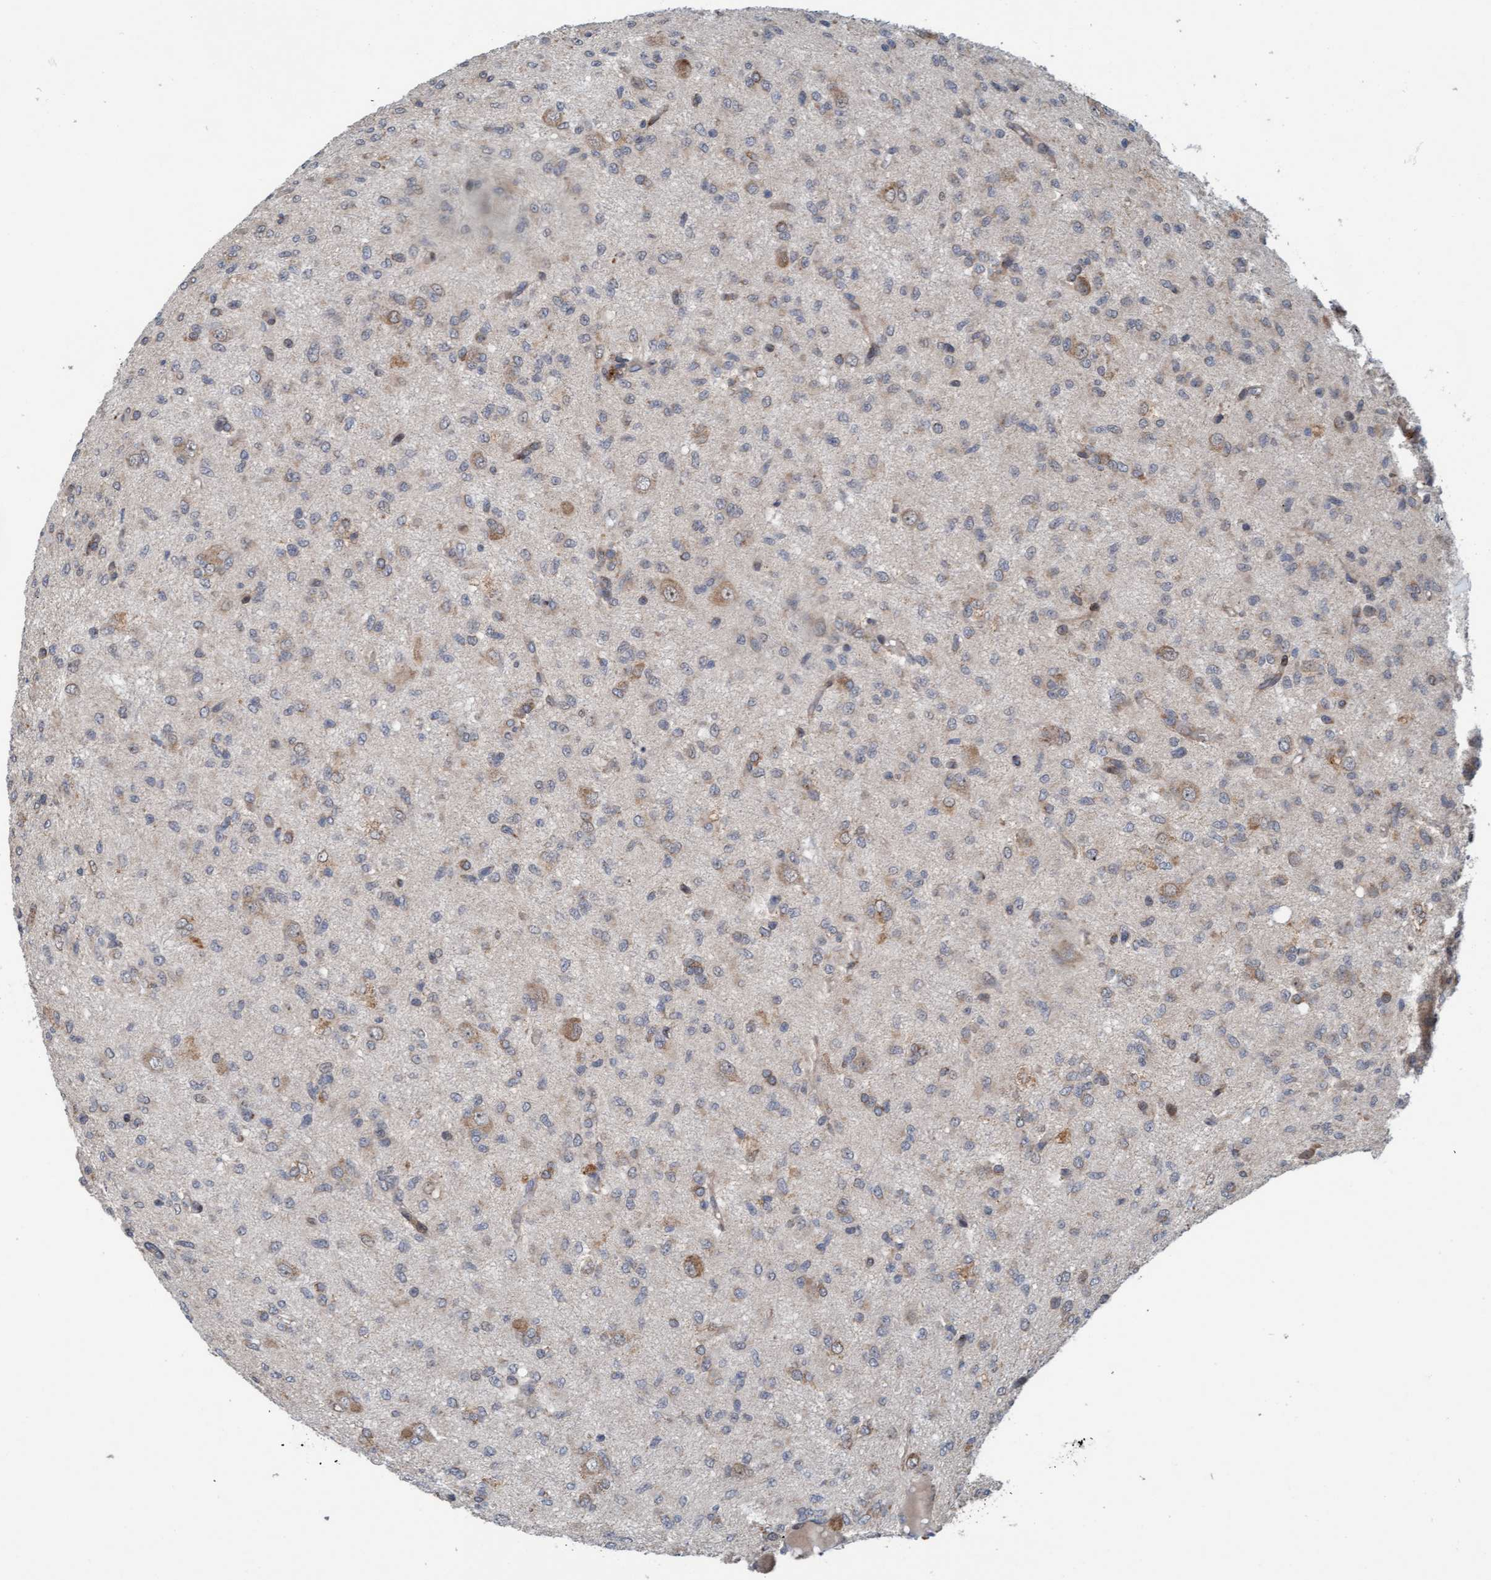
{"staining": {"intensity": "weak", "quantity": "<25%", "location": "cytoplasmic/membranous"}, "tissue": "glioma", "cell_type": "Tumor cells", "image_type": "cancer", "snomed": [{"axis": "morphology", "description": "Glioma, malignant, High grade"}, {"axis": "topography", "description": "Brain"}], "caption": "Immunohistochemistry (IHC) micrograph of glioma stained for a protein (brown), which shows no positivity in tumor cells. Nuclei are stained in blue.", "gene": "ZNF566", "patient": {"sex": "female", "age": 59}}